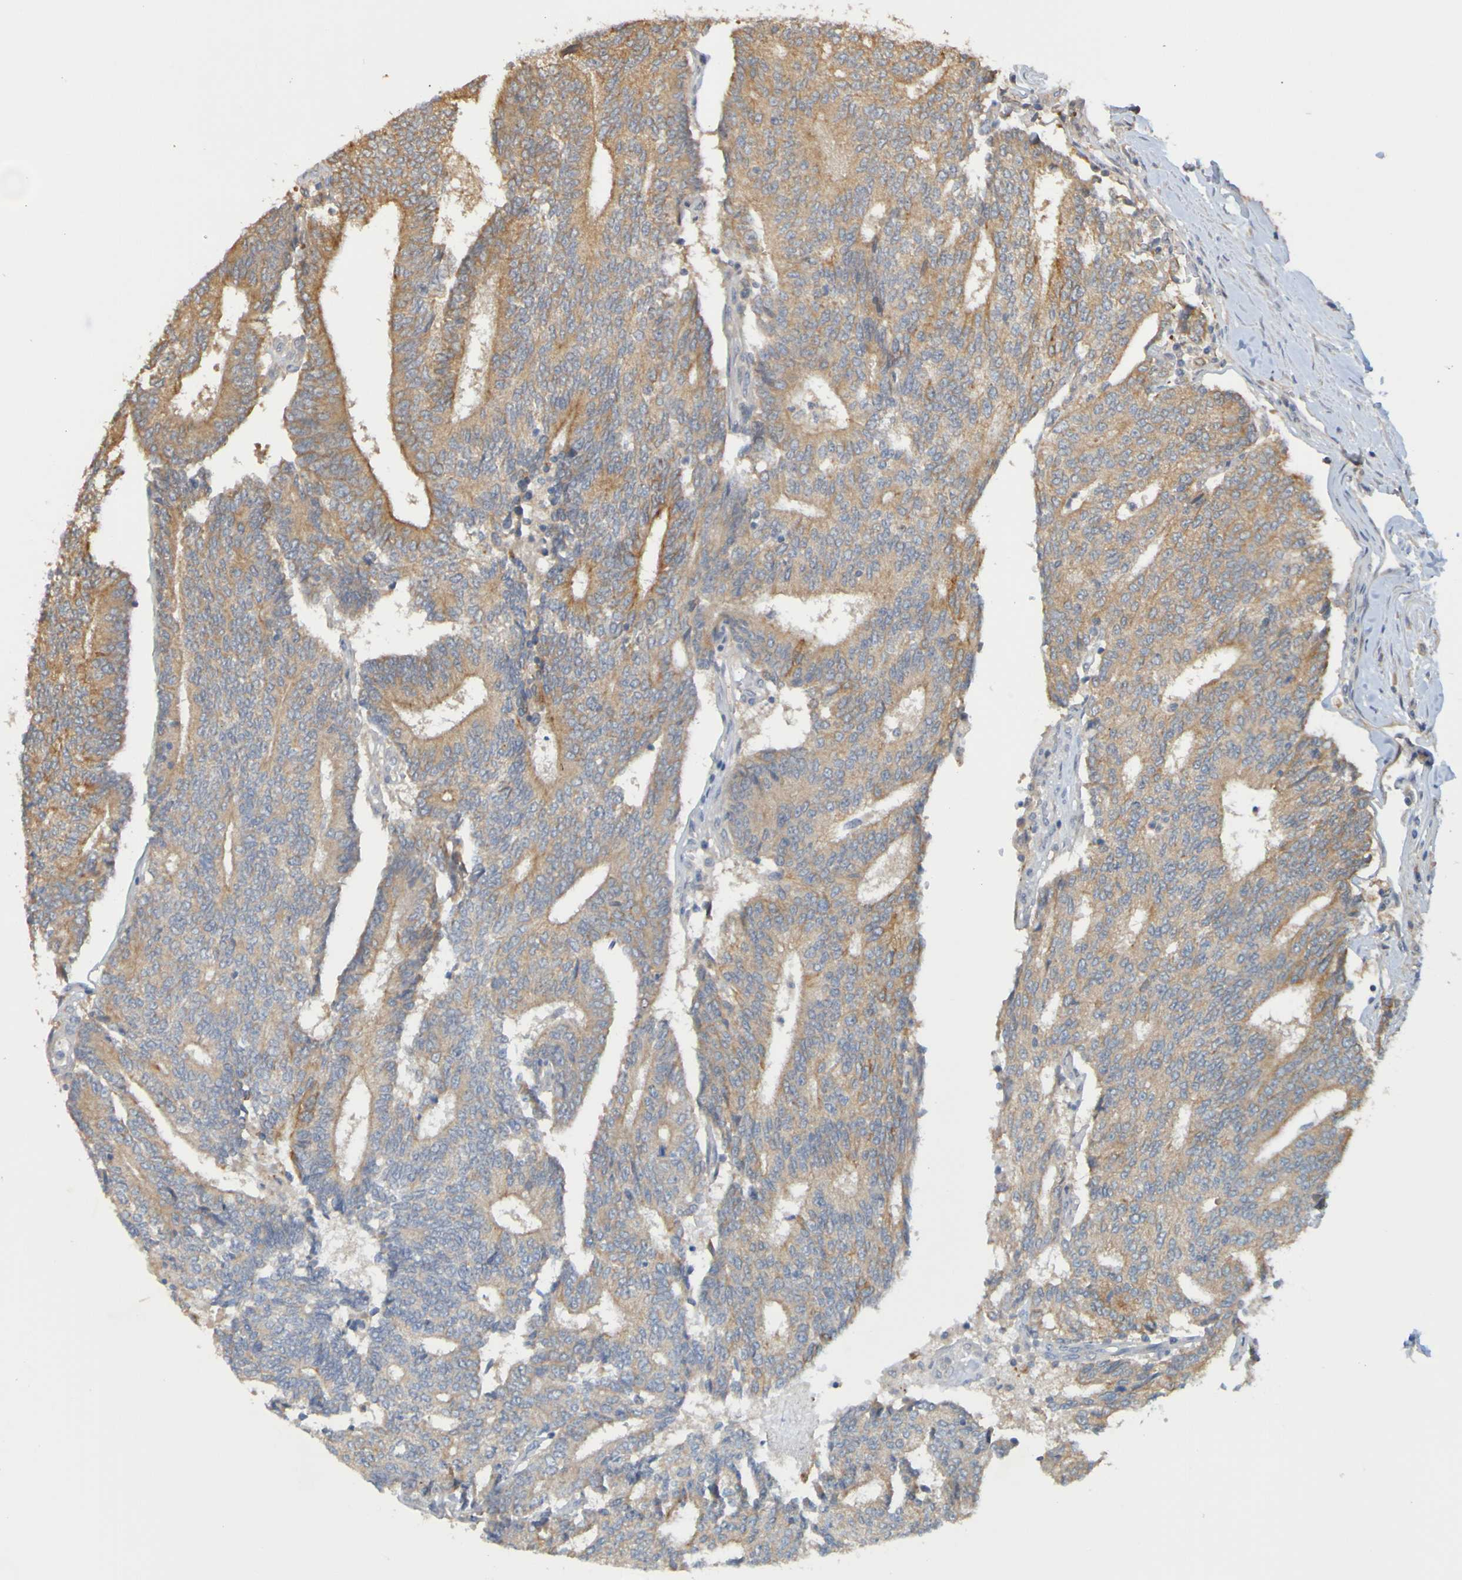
{"staining": {"intensity": "moderate", "quantity": ">75%", "location": "cytoplasmic/membranous"}, "tissue": "prostate cancer", "cell_type": "Tumor cells", "image_type": "cancer", "snomed": [{"axis": "morphology", "description": "Normal tissue, NOS"}, {"axis": "morphology", "description": "Adenocarcinoma, High grade"}, {"axis": "topography", "description": "Prostate"}, {"axis": "topography", "description": "Seminal veicle"}], "caption": "Protein staining of adenocarcinoma (high-grade) (prostate) tissue demonstrates moderate cytoplasmic/membranous expression in approximately >75% of tumor cells.", "gene": "NAV2", "patient": {"sex": "male", "age": 55}}